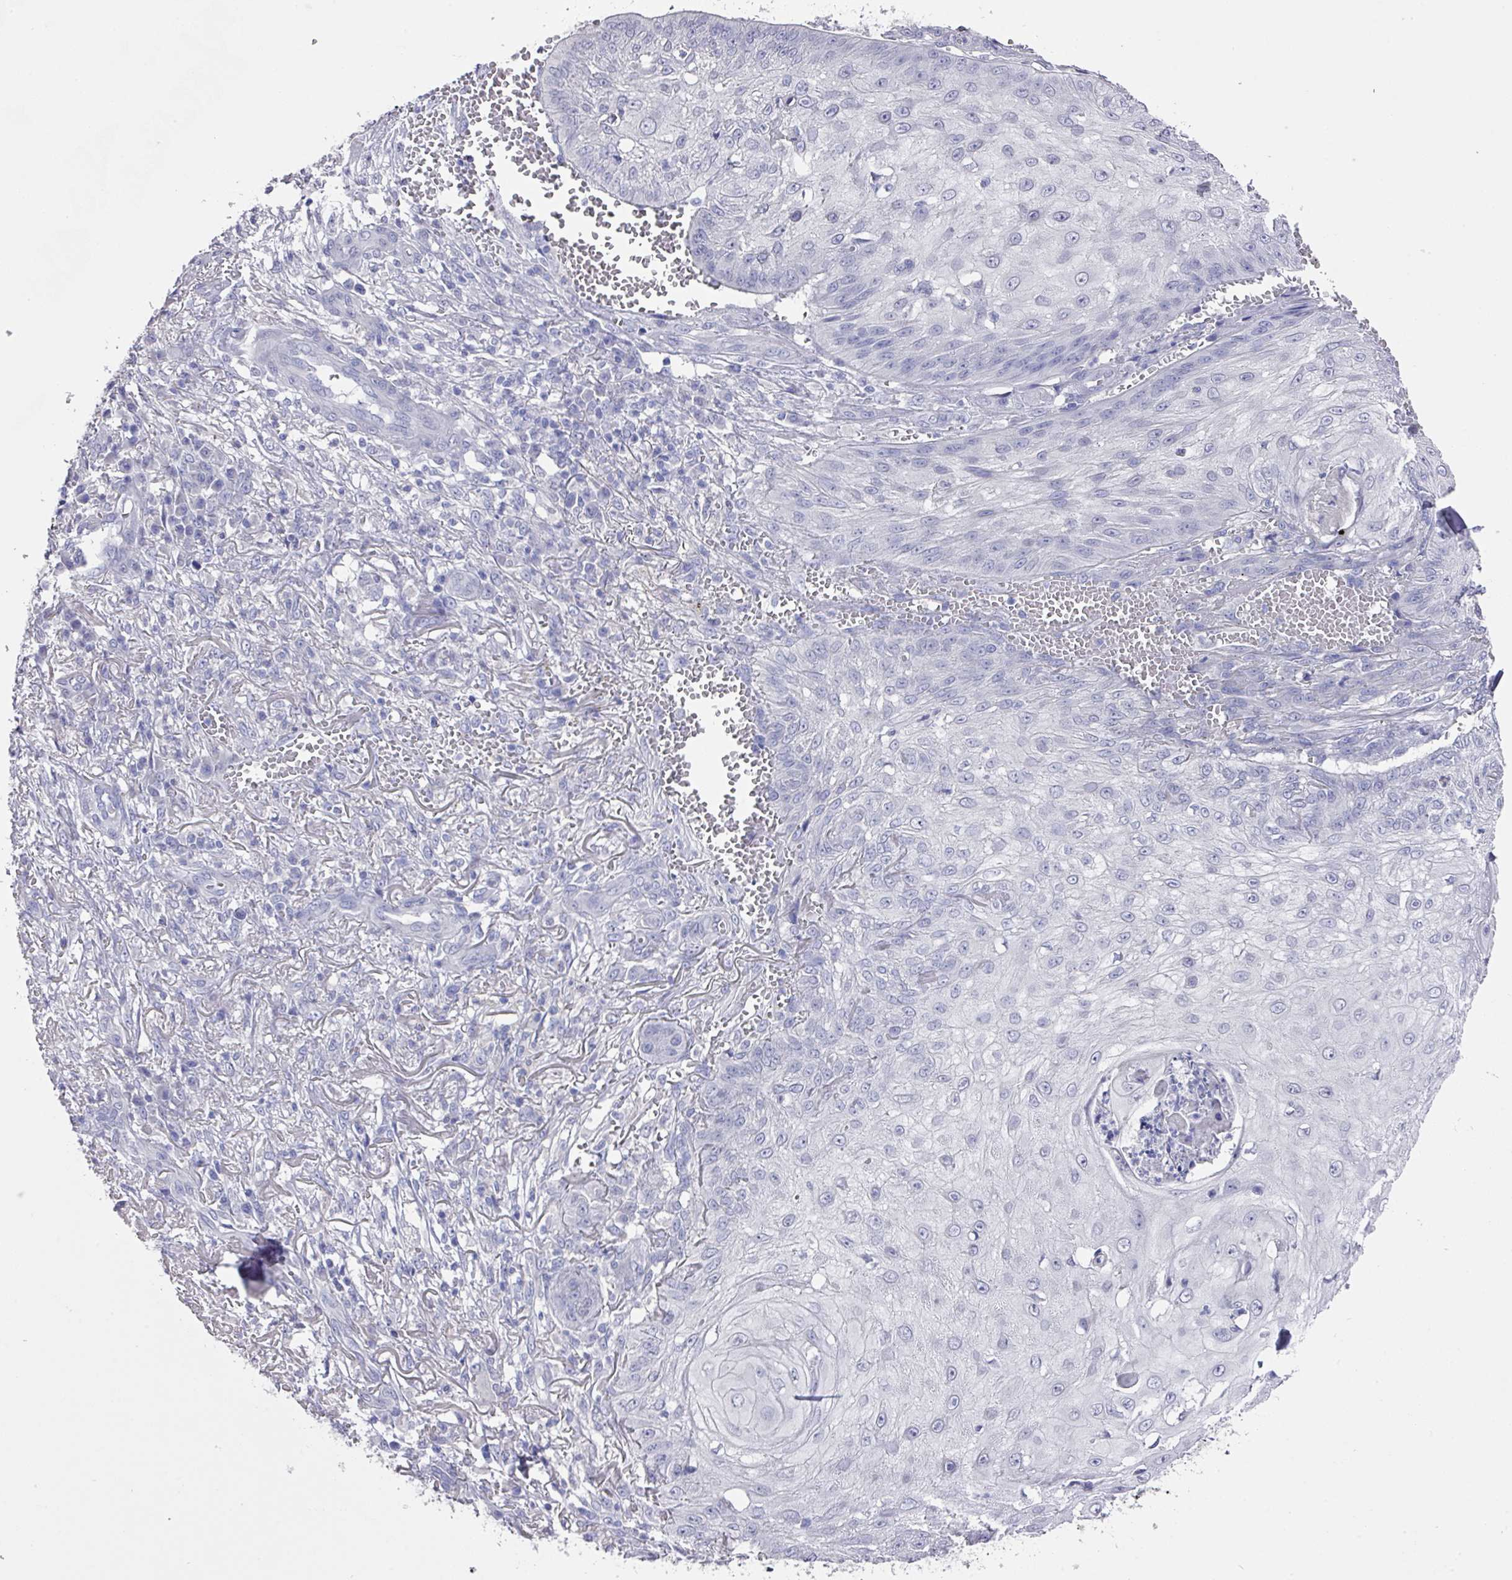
{"staining": {"intensity": "negative", "quantity": "none", "location": "none"}, "tissue": "skin cancer", "cell_type": "Tumor cells", "image_type": "cancer", "snomed": [{"axis": "morphology", "description": "Squamous cell carcinoma, NOS"}, {"axis": "topography", "description": "Skin"}], "caption": "This is an immunohistochemistry (IHC) image of skin cancer. There is no positivity in tumor cells.", "gene": "DAZL", "patient": {"sex": "male", "age": 70}}